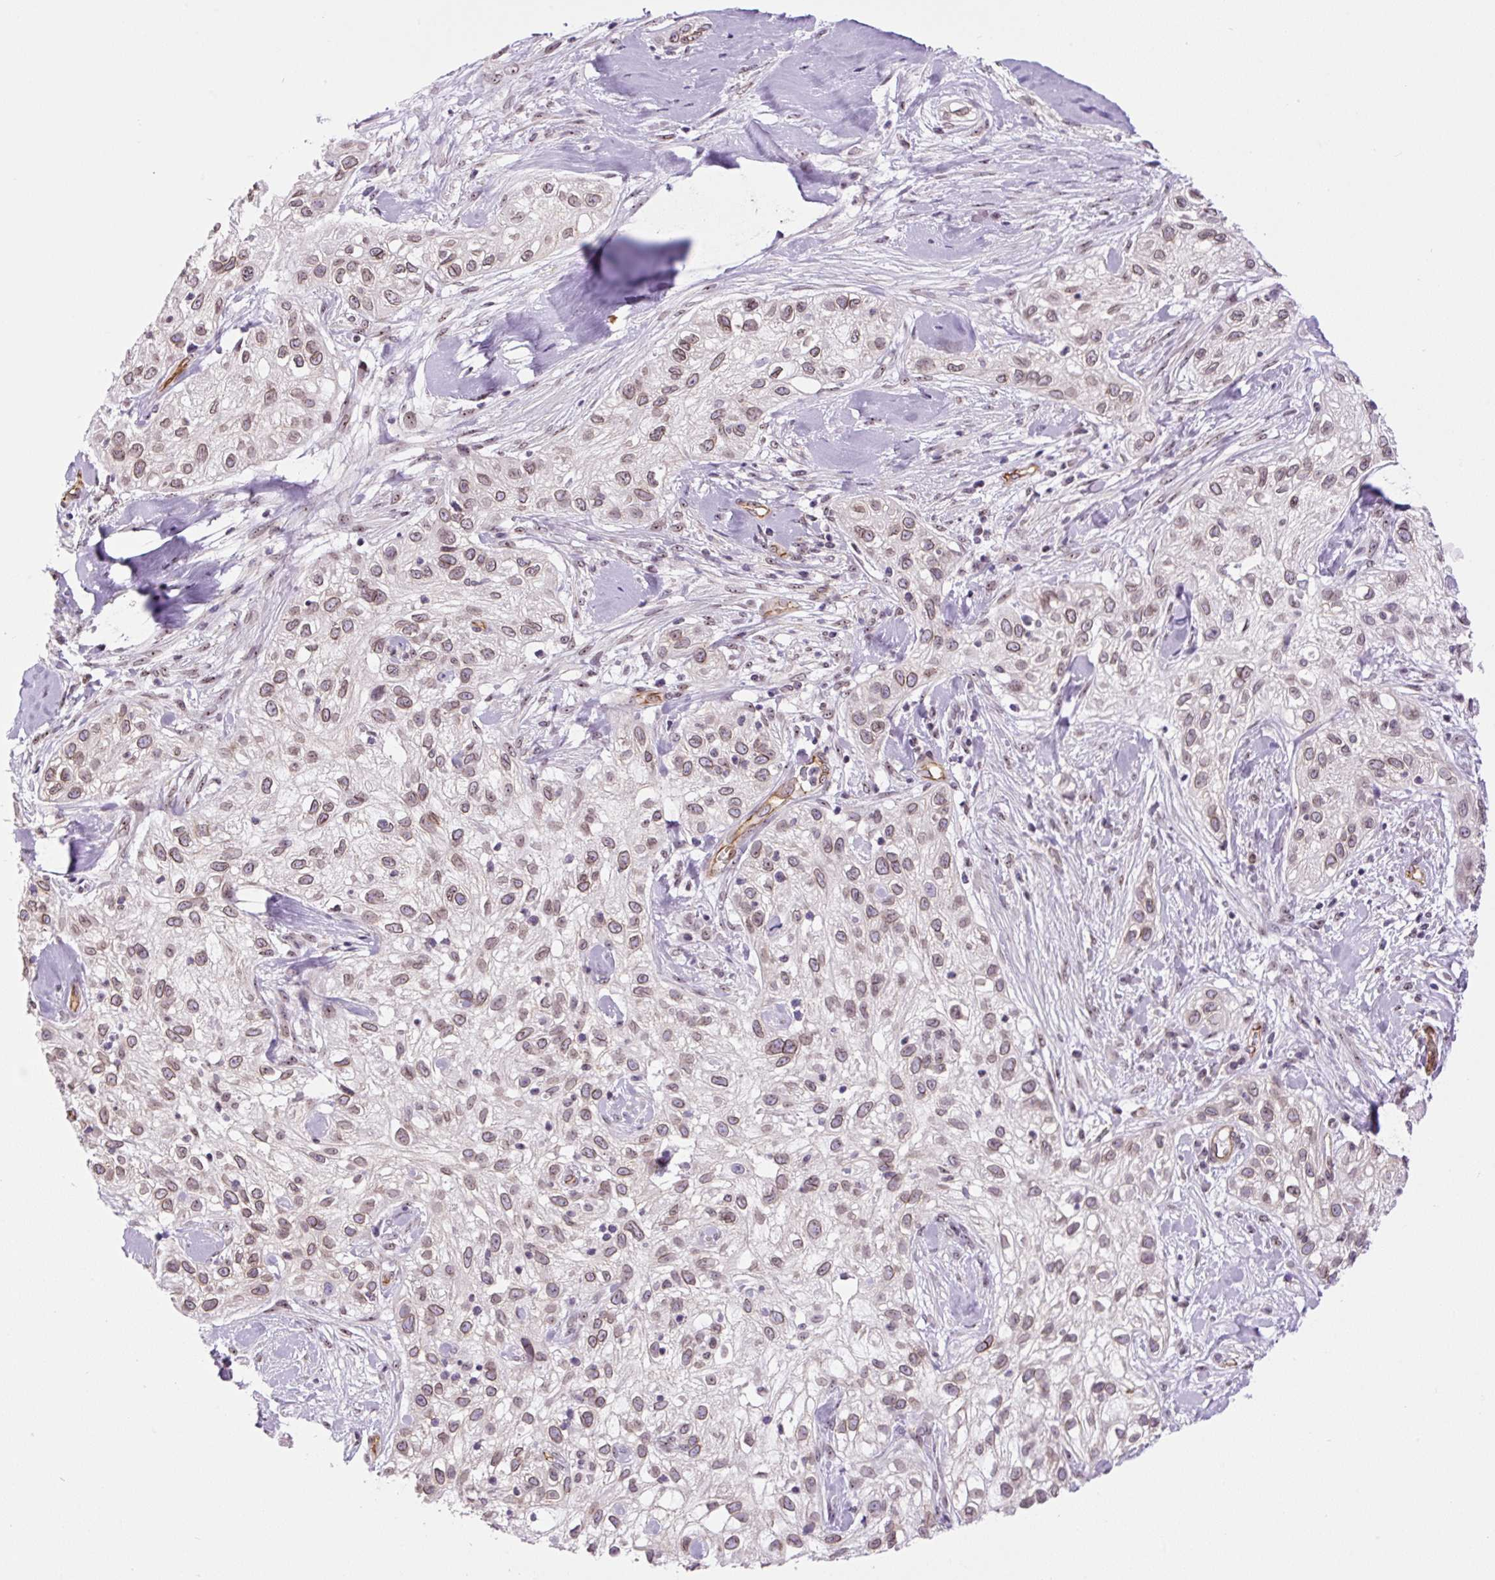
{"staining": {"intensity": "moderate", "quantity": "25%-75%", "location": "cytoplasmic/membranous,nuclear"}, "tissue": "skin cancer", "cell_type": "Tumor cells", "image_type": "cancer", "snomed": [{"axis": "morphology", "description": "Squamous cell carcinoma, NOS"}, {"axis": "topography", "description": "Skin"}], "caption": "High-magnification brightfield microscopy of skin cancer stained with DAB (brown) and counterstained with hematoxylin (blue). tumor cells exhibit moderate cytoplasmic/membranous and nuclear expression is seen in about25%-75% of cells.", "gene": "MYO5C", "patient": {"sex": "male", "age": 82}}